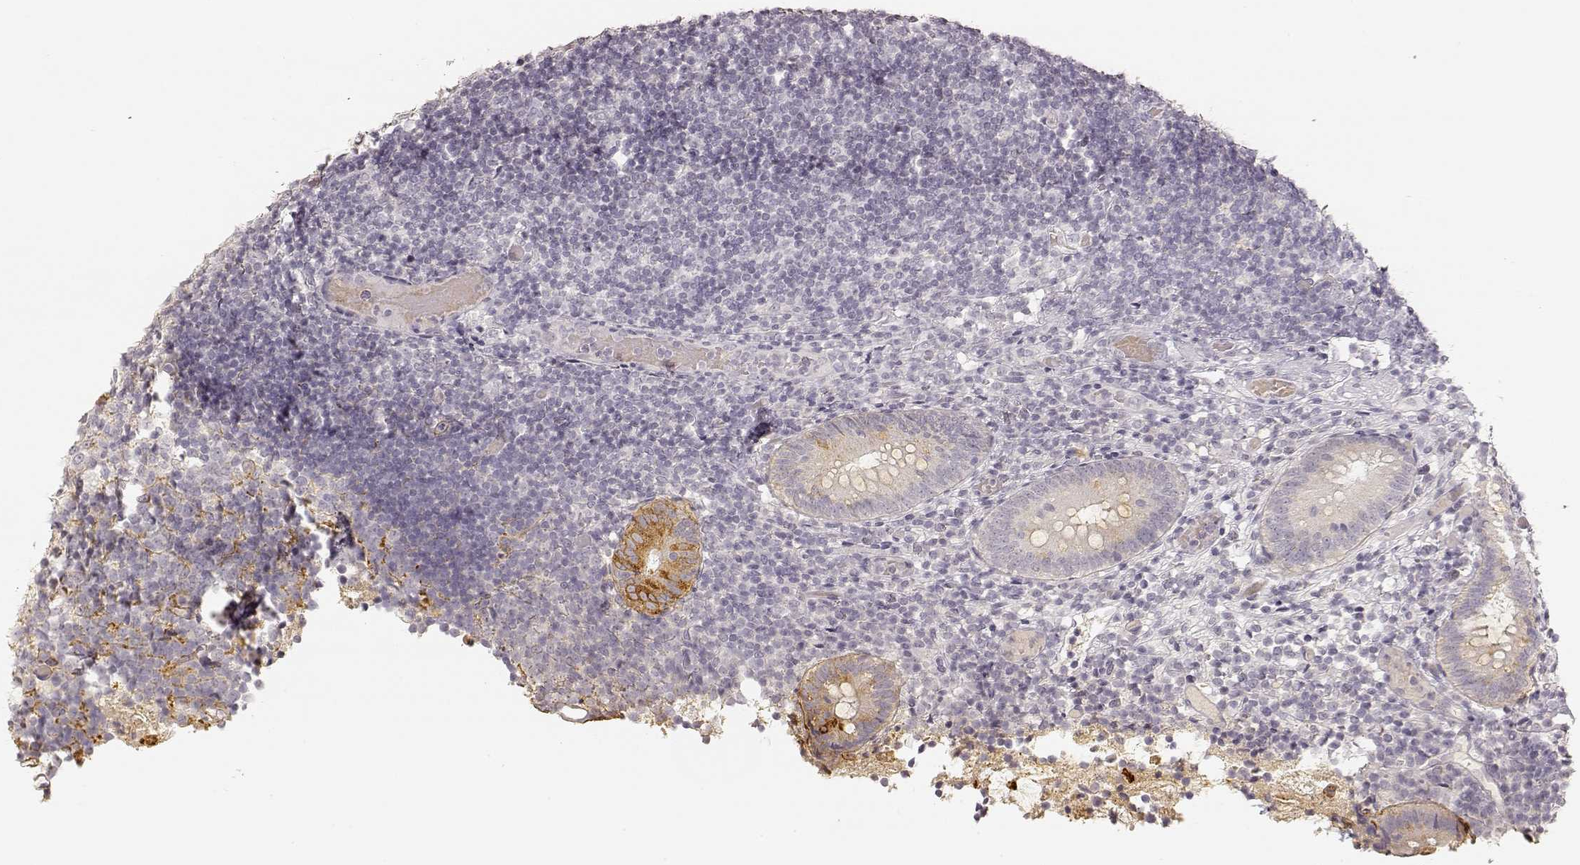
{"staining": {"intensity": "strong", "quantity": "25%-75%", "location": "cytoplasmic/membranous"}, "tissue": "appendix", "cell_type": "Glandular cells", "image_type": "normal", "snomed": [{"axis": "morphology", "description": "Normal tissue, NOS"}, {"axis": "topography", "description": "Appendix"}], "caption": "Protein staining reveals strong cytoplasmic/membranous staining in about 25%-75% of glandular cells in unremarkable appendix. (Stains: DAB in brown, nuclei in blue, Microscopy: brightfield microscopy at high magnification).", "gene": "LAMC2", "patient": {"sex": "female", "age": 32}}